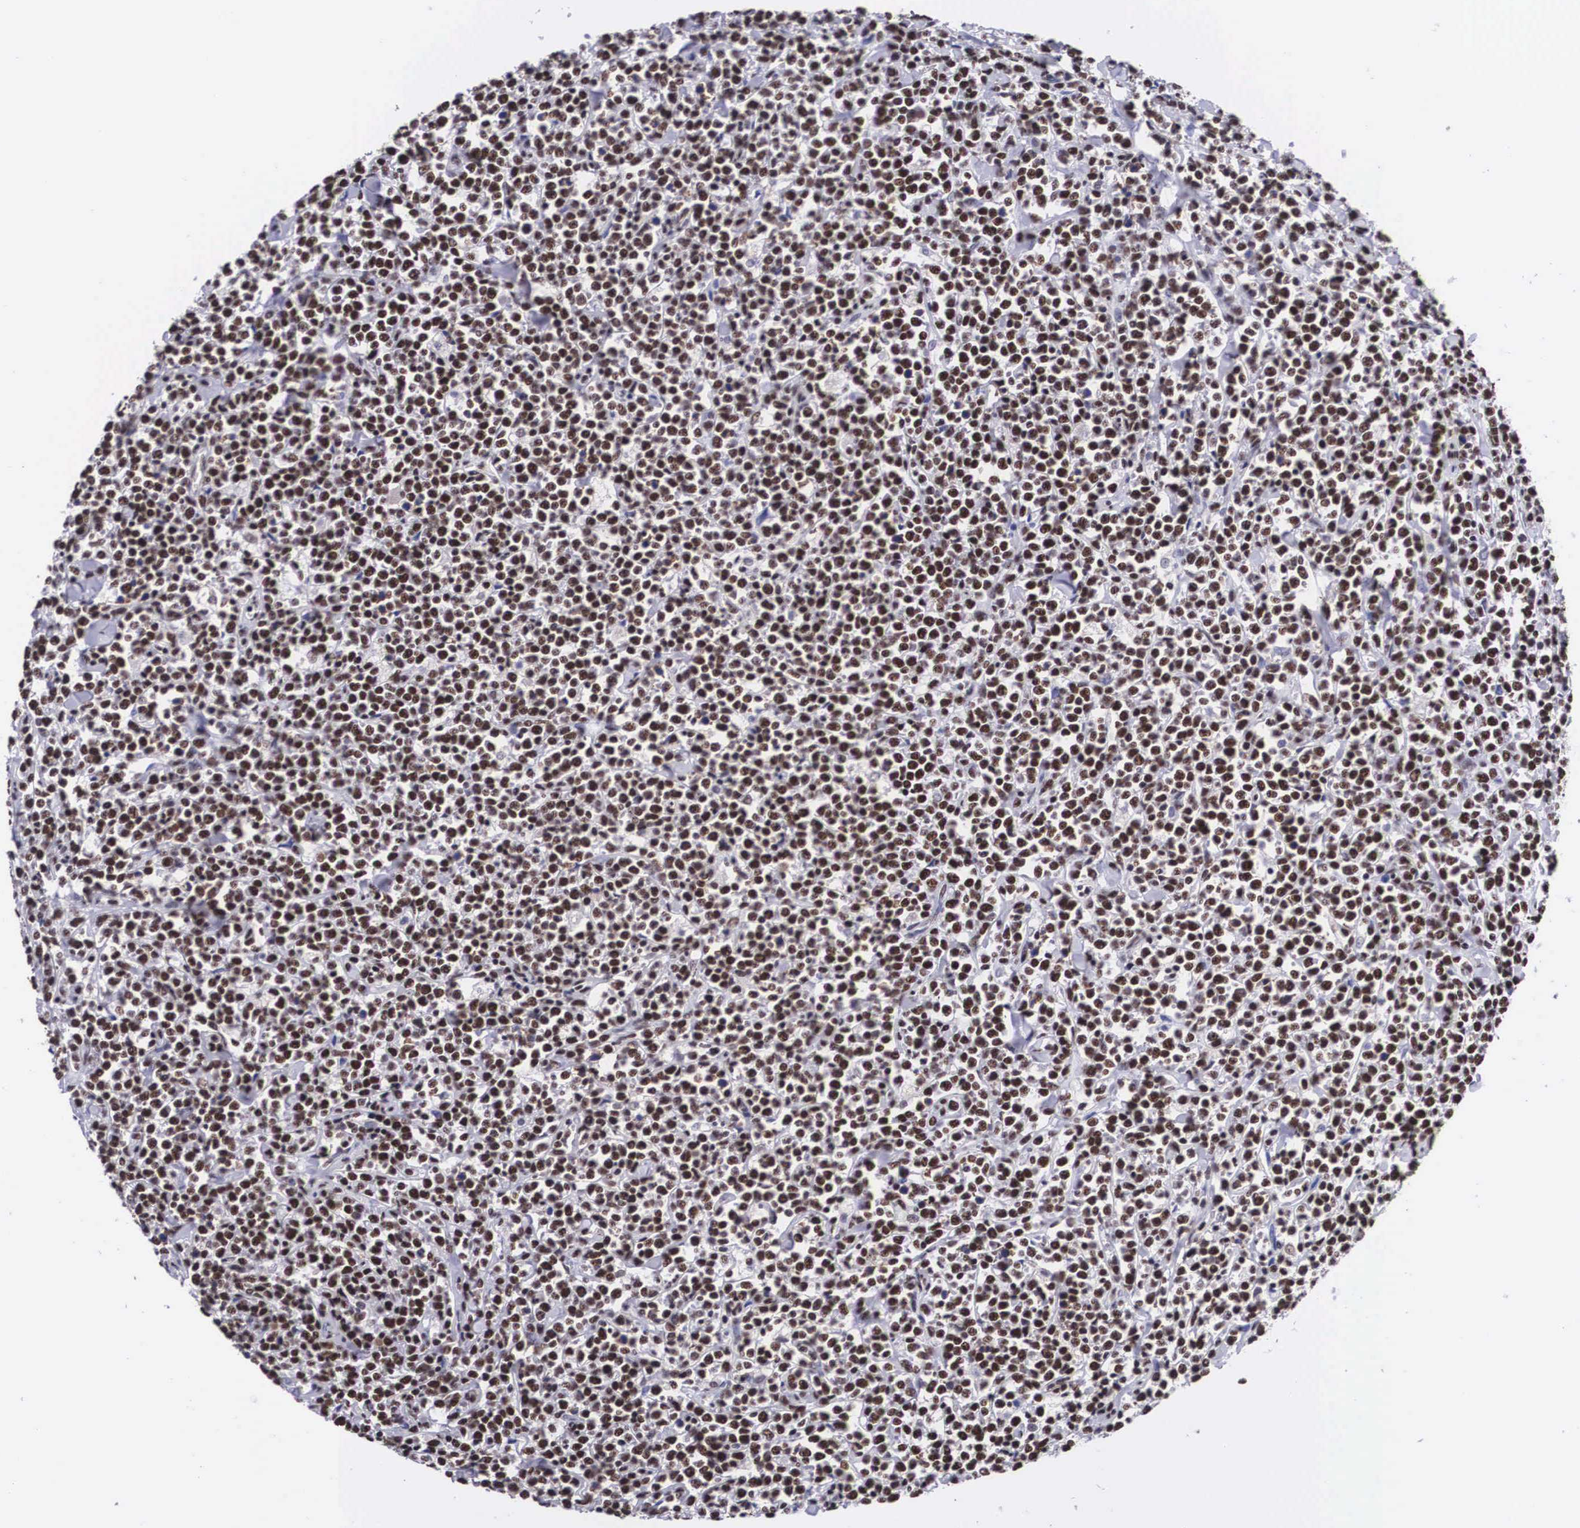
{"staining": {"intensity": "strong", "quantity": ">75%", "location": "nuclear"}, "tissue": "lymphoma", "cell_type": "Tumor cells", "image_type": "cancer", "snomed": [{"axis": "morphology", "description": "Malignant lymphoma, non-Hodgkin's type, High grade"}, {"axis": "topography", "description": "Small intestine"}, {"axis": "topography", "description": "Colon"}], "caption": "Immunohistochemical staining of lymphoma reveals high levels of strong nuclear protein expression in approximately >75% of tumor cells.", "gene": "SF3A1", "patient": {"sex": "male", "age": 8}}